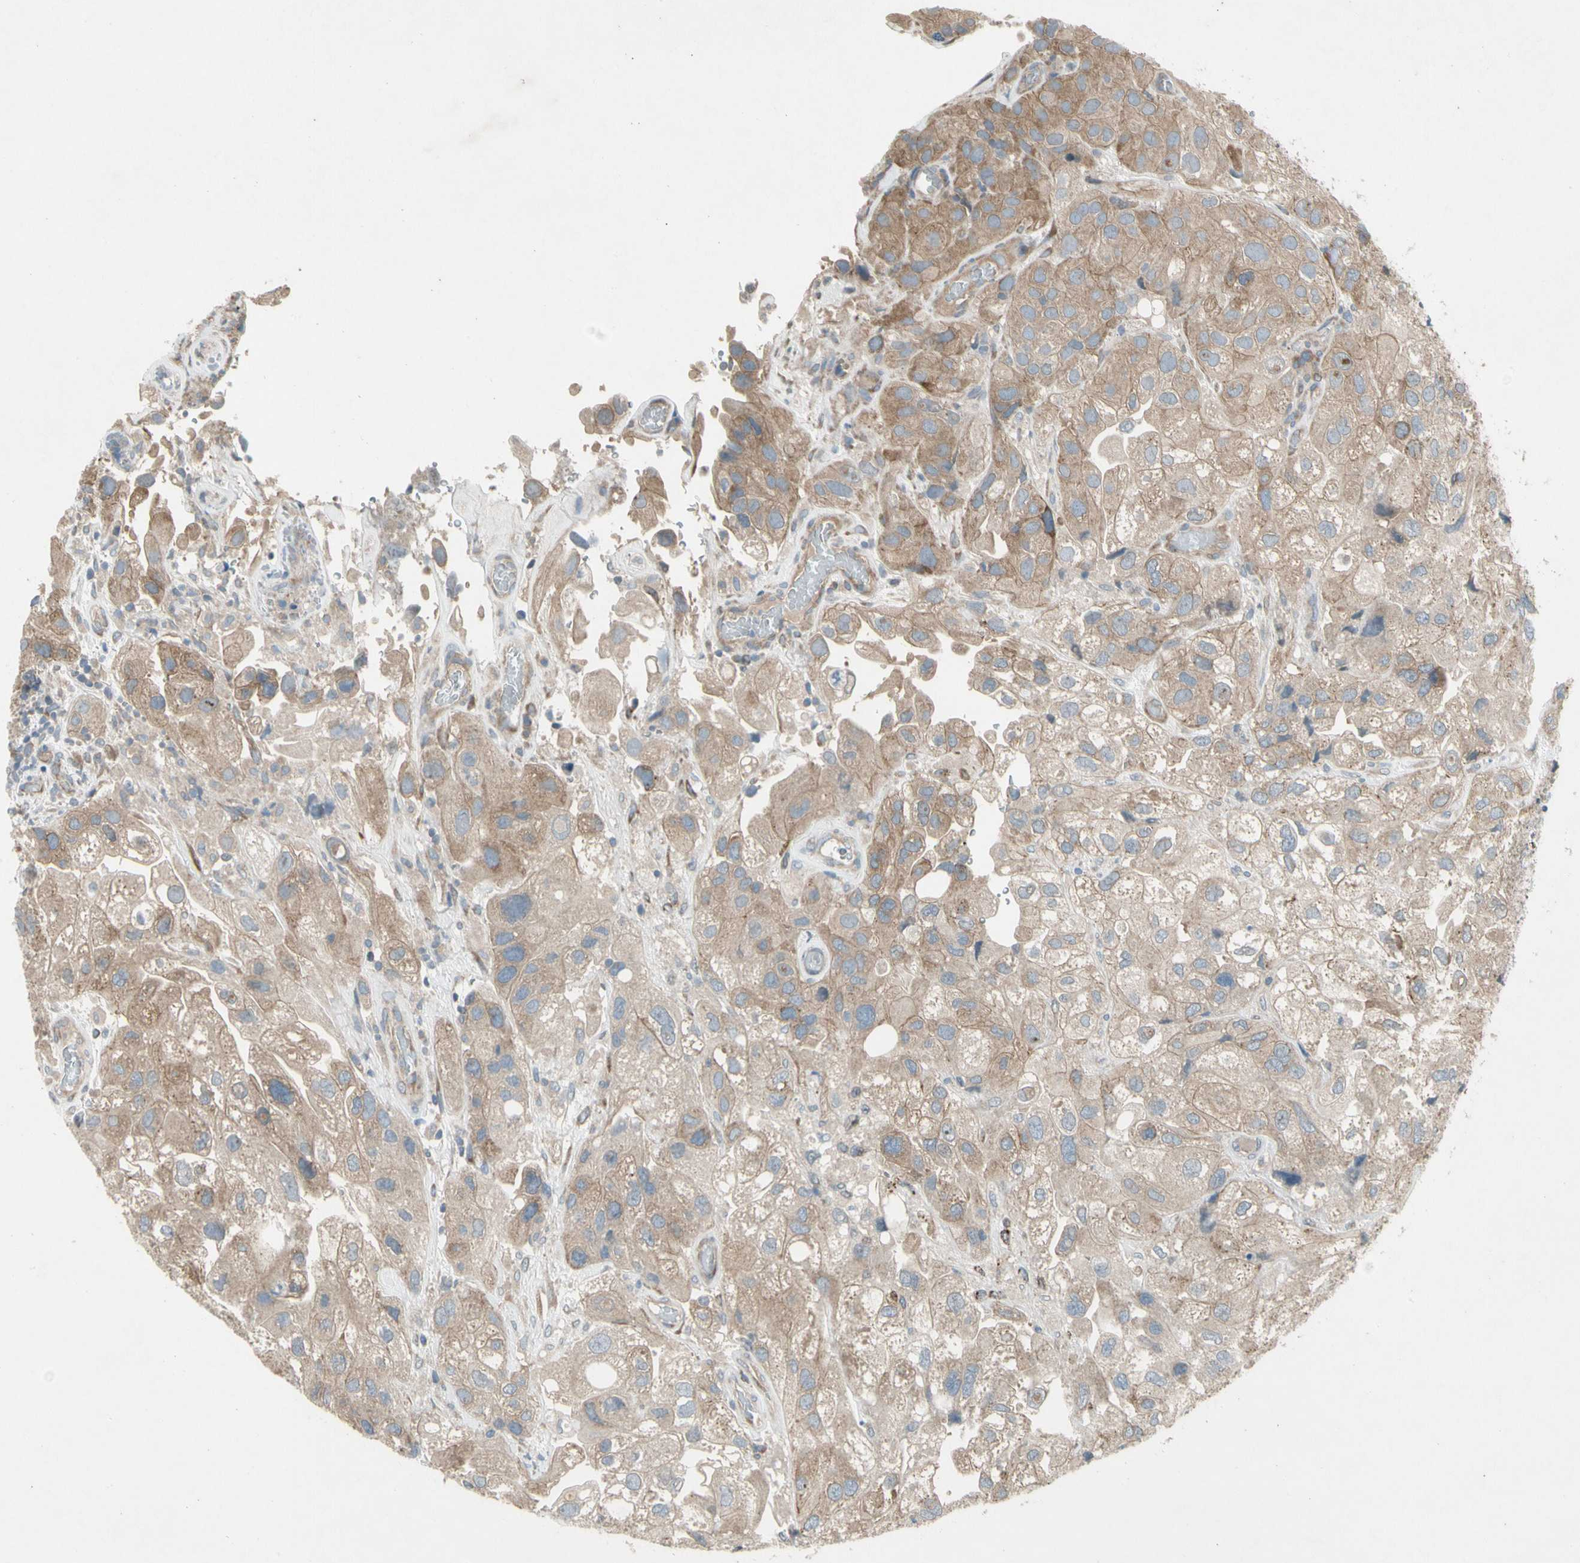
{"staining": {"intensity": "weak", "quantity": ">75%", "location": "cytoplasmic/membranous"}, "tissue": "urothelial cancer", "cell_type": "Tumor cells", "image_type": "cancer", "snomed": [{"axis": "morphology", "description": "Urothelial carcinoma, High grade"}, {"axis": "topography", "description": "Urinary bladder"}], "caption": "Weak cytoplasmic/membranous positivity is identified in about >75% of tumor cells in urothelial cancer. The staining was performed using DAB (3,3'-diaminobenzidine), with brown indicating positive protein expression. Nuclei are stained blue with hematoxylin.", "gene": "PANK2", "patient": {"sex": "female", "age": 64}}